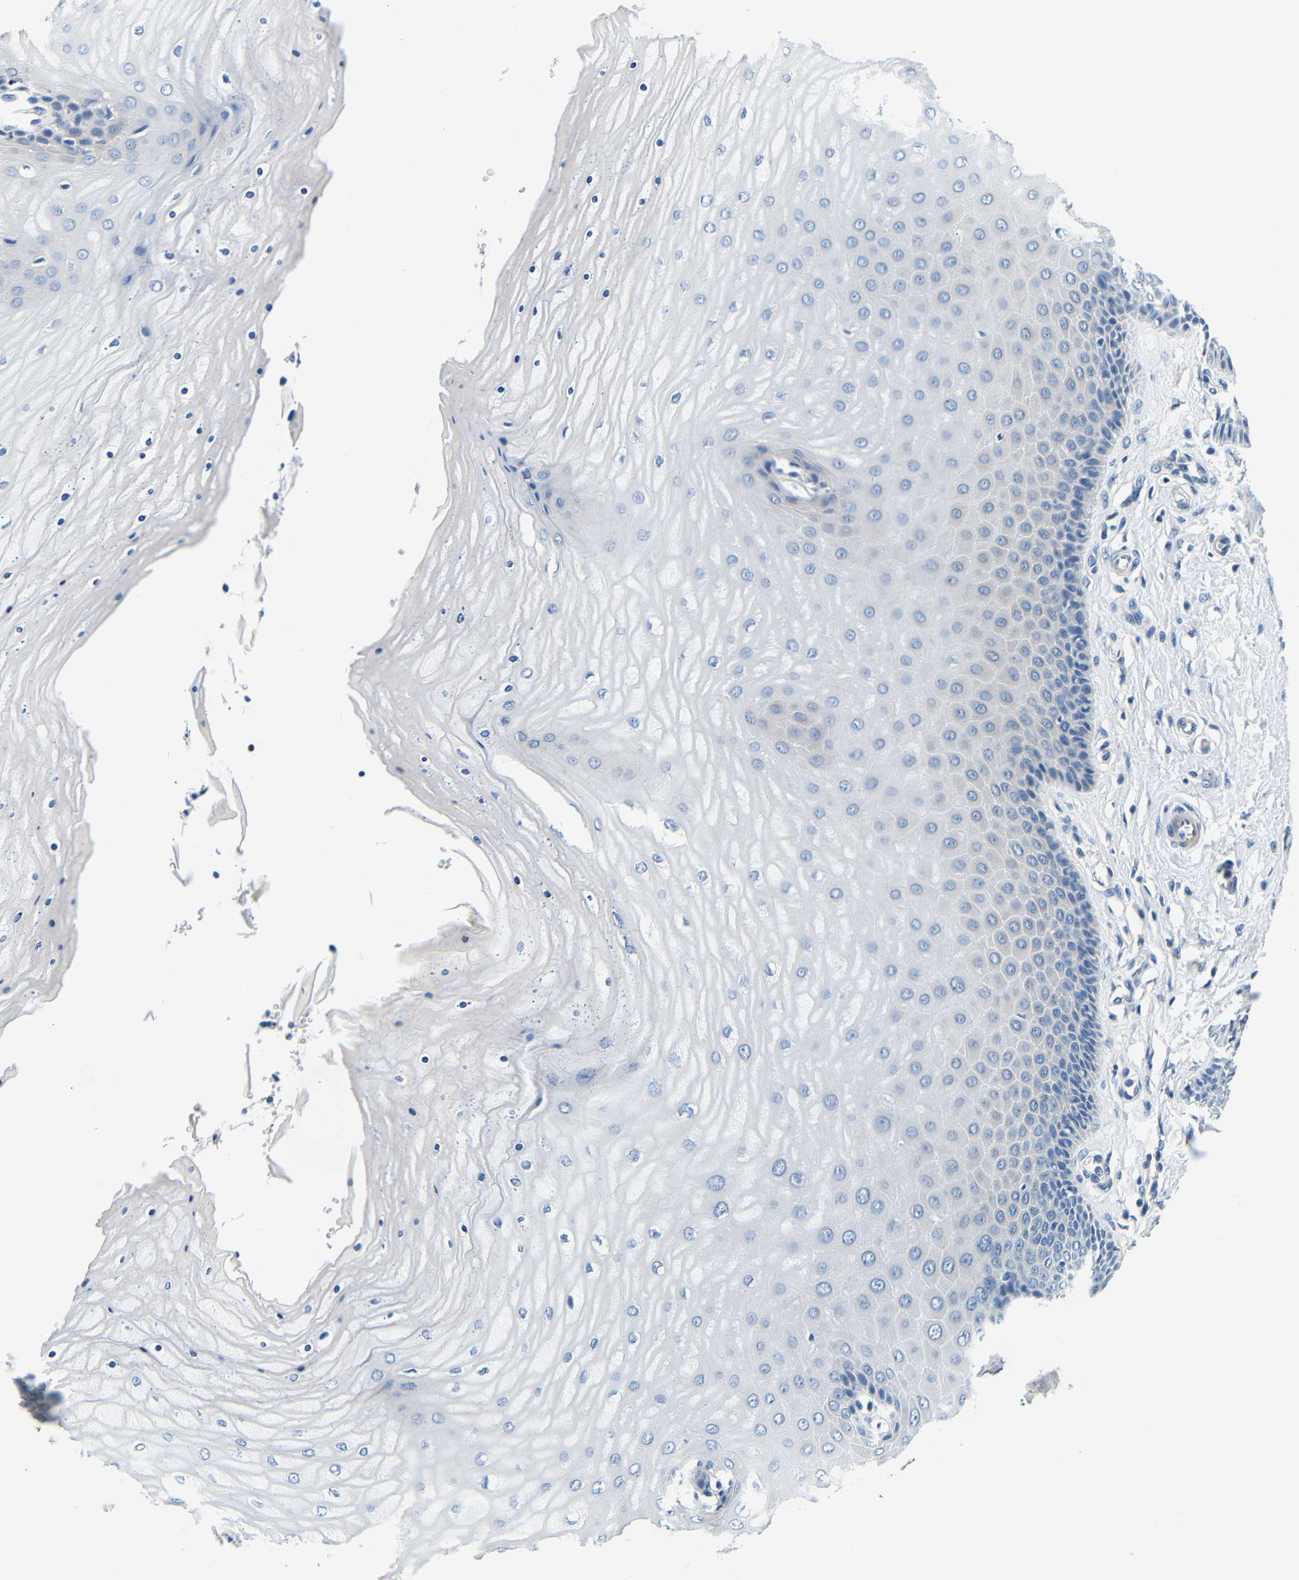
{"staining": {"intensity": "negative", "quantity": "none", "location": "none"}, "tissue": "cervix", "cell_type": "Glandular cells", "image_type": "normal", "snomed": [{"axis": "morphology", "description": "Normal tissue, NOS"}, {"axis": "topography", "description": "Cervix"}], "caption": "There is no significant expression in glandular cells of cervix. (DAB immunohistochemistry visualized using brightfield microscopy, high magnification).", "gene": "FMO5", "patient": {"sex": "female", "age": 55}}